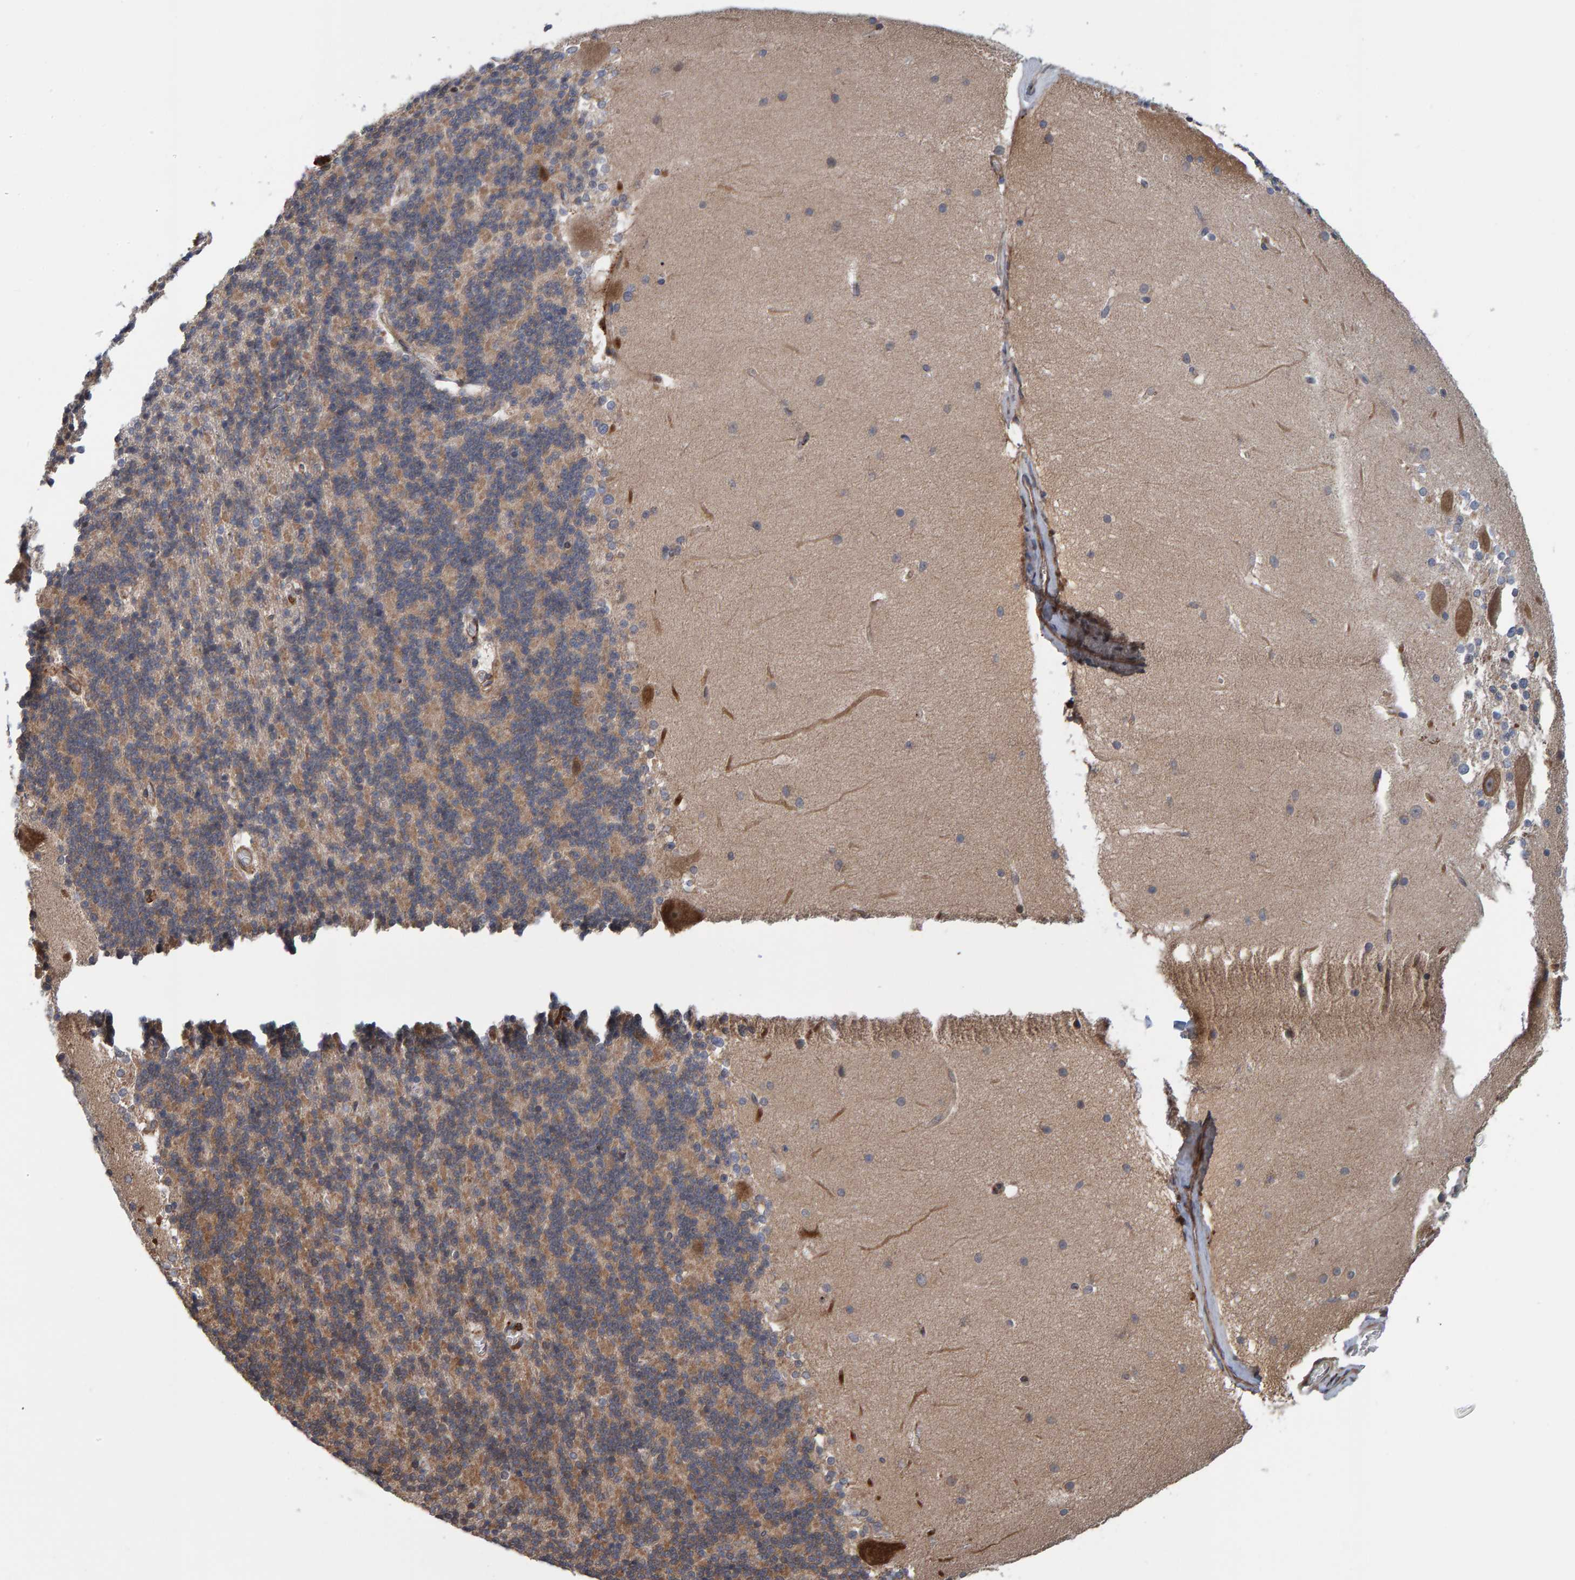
{"staining": {"intensity": "moderate", "quantity": "25%-75%", "location": "cytoplasmic/membranous"}, "tissue": "cerebellum", "cell_type": "Cells in granular layer", "image_type": "normal", "snomed": [{"axis": "morphology", "description": "Normal tissue, NOS"}, {"axis": "topography", "description": "Cerebellum"}], "caption": "This micrograph demonstrates immunohistochemistry (IHC) staining of unremarkable human cerebellum, with medium moderate cytoplasmic/membranous positivity in about 25%-75% of cells in granular layer.", "gene": "MFSD6L", "patient": {"sex": "female", "age": 19}}